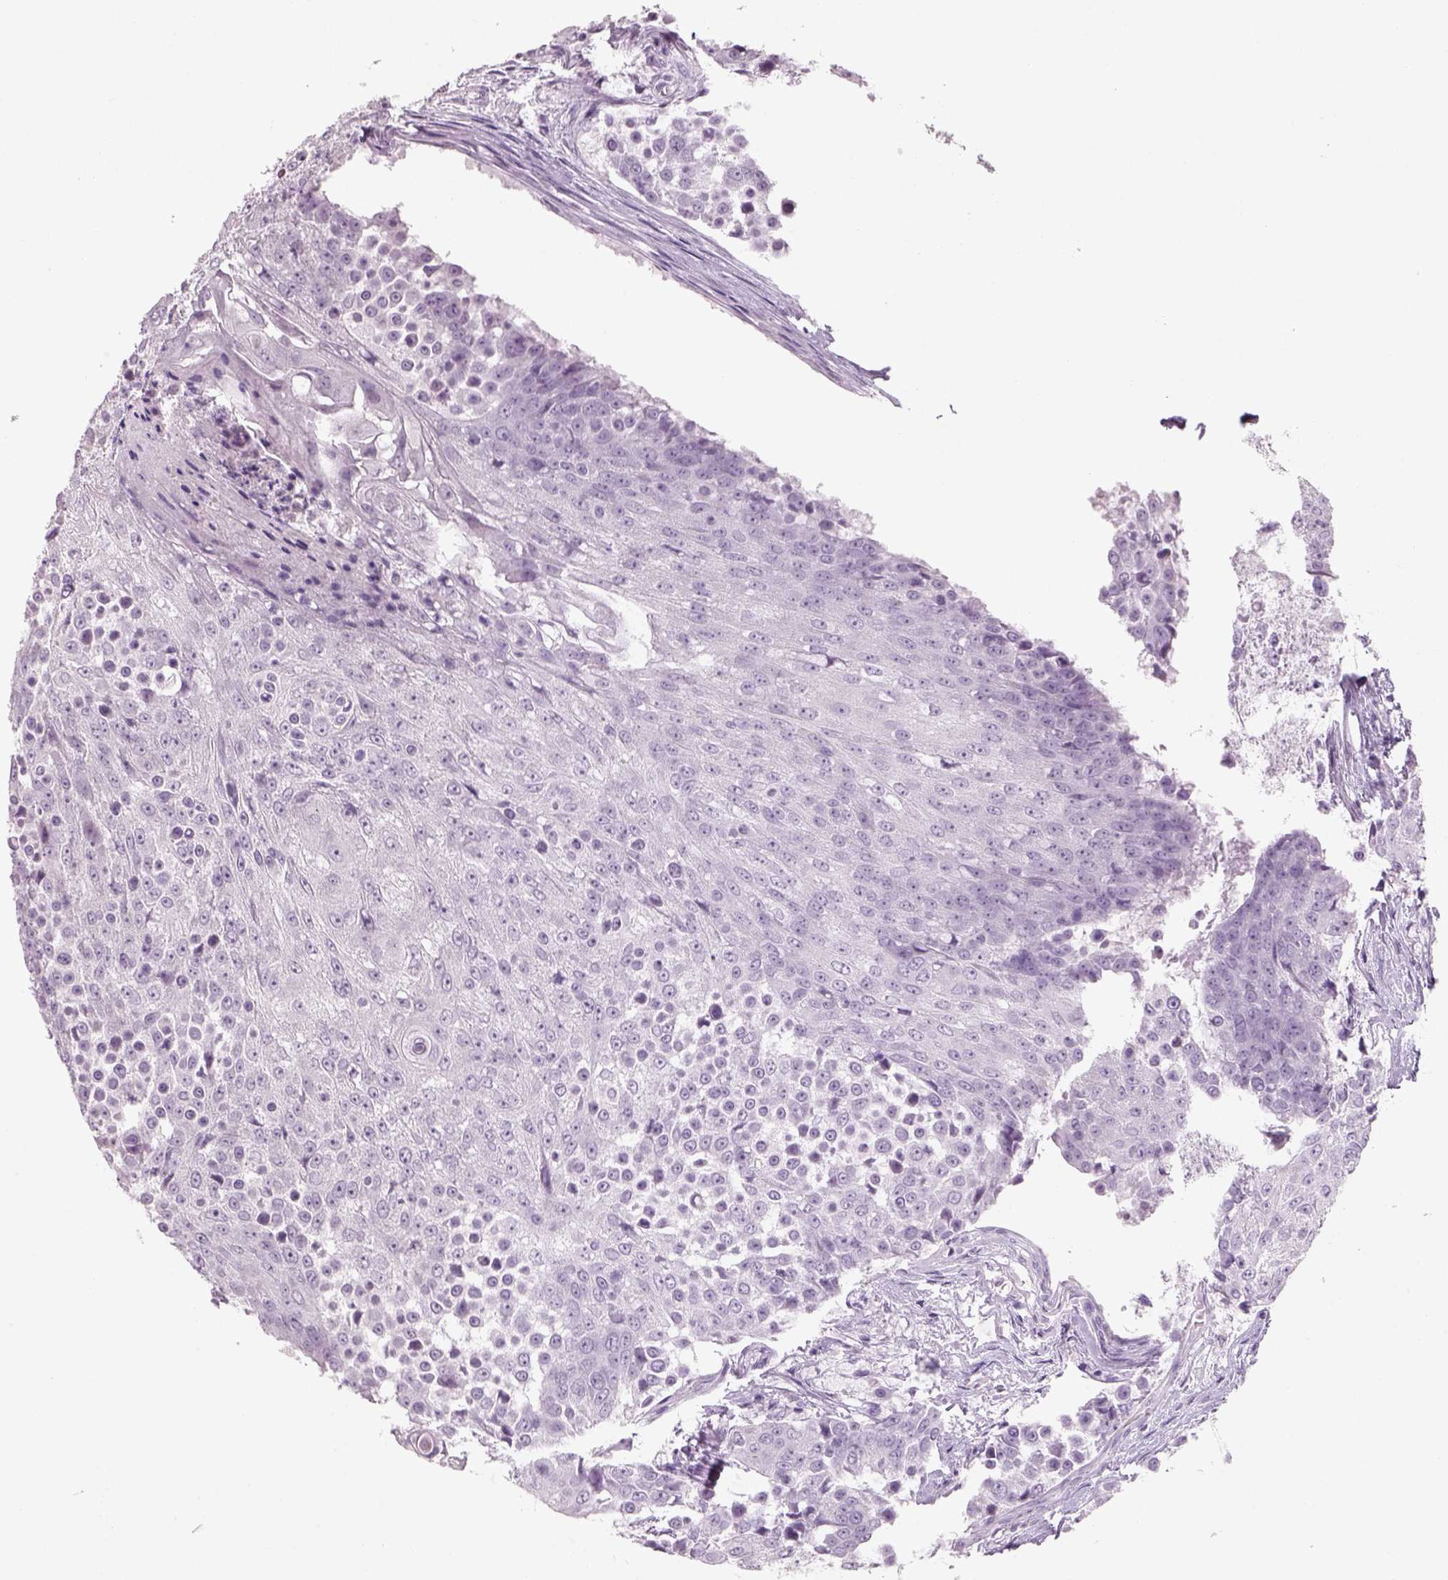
{"staining": {"intensity": "negative", "quantity": "none", "location": "none"}, "tissue": "urothelial cancer", "cell_type": "Tumor cells", "image_type": "cancer", "snomed": [{"axis": "morphology", "description": "Urothelial carcinoma, High grade"}, {"axis": "topography", "description": "Urinary bladder"}], "caption": "This is an immunohistochemistry micrograph of human urothelial cancer. There is no positivity in tumor cells.", "gene": "SLC6A2", "patient": {"sex": "female", "age": 63}}